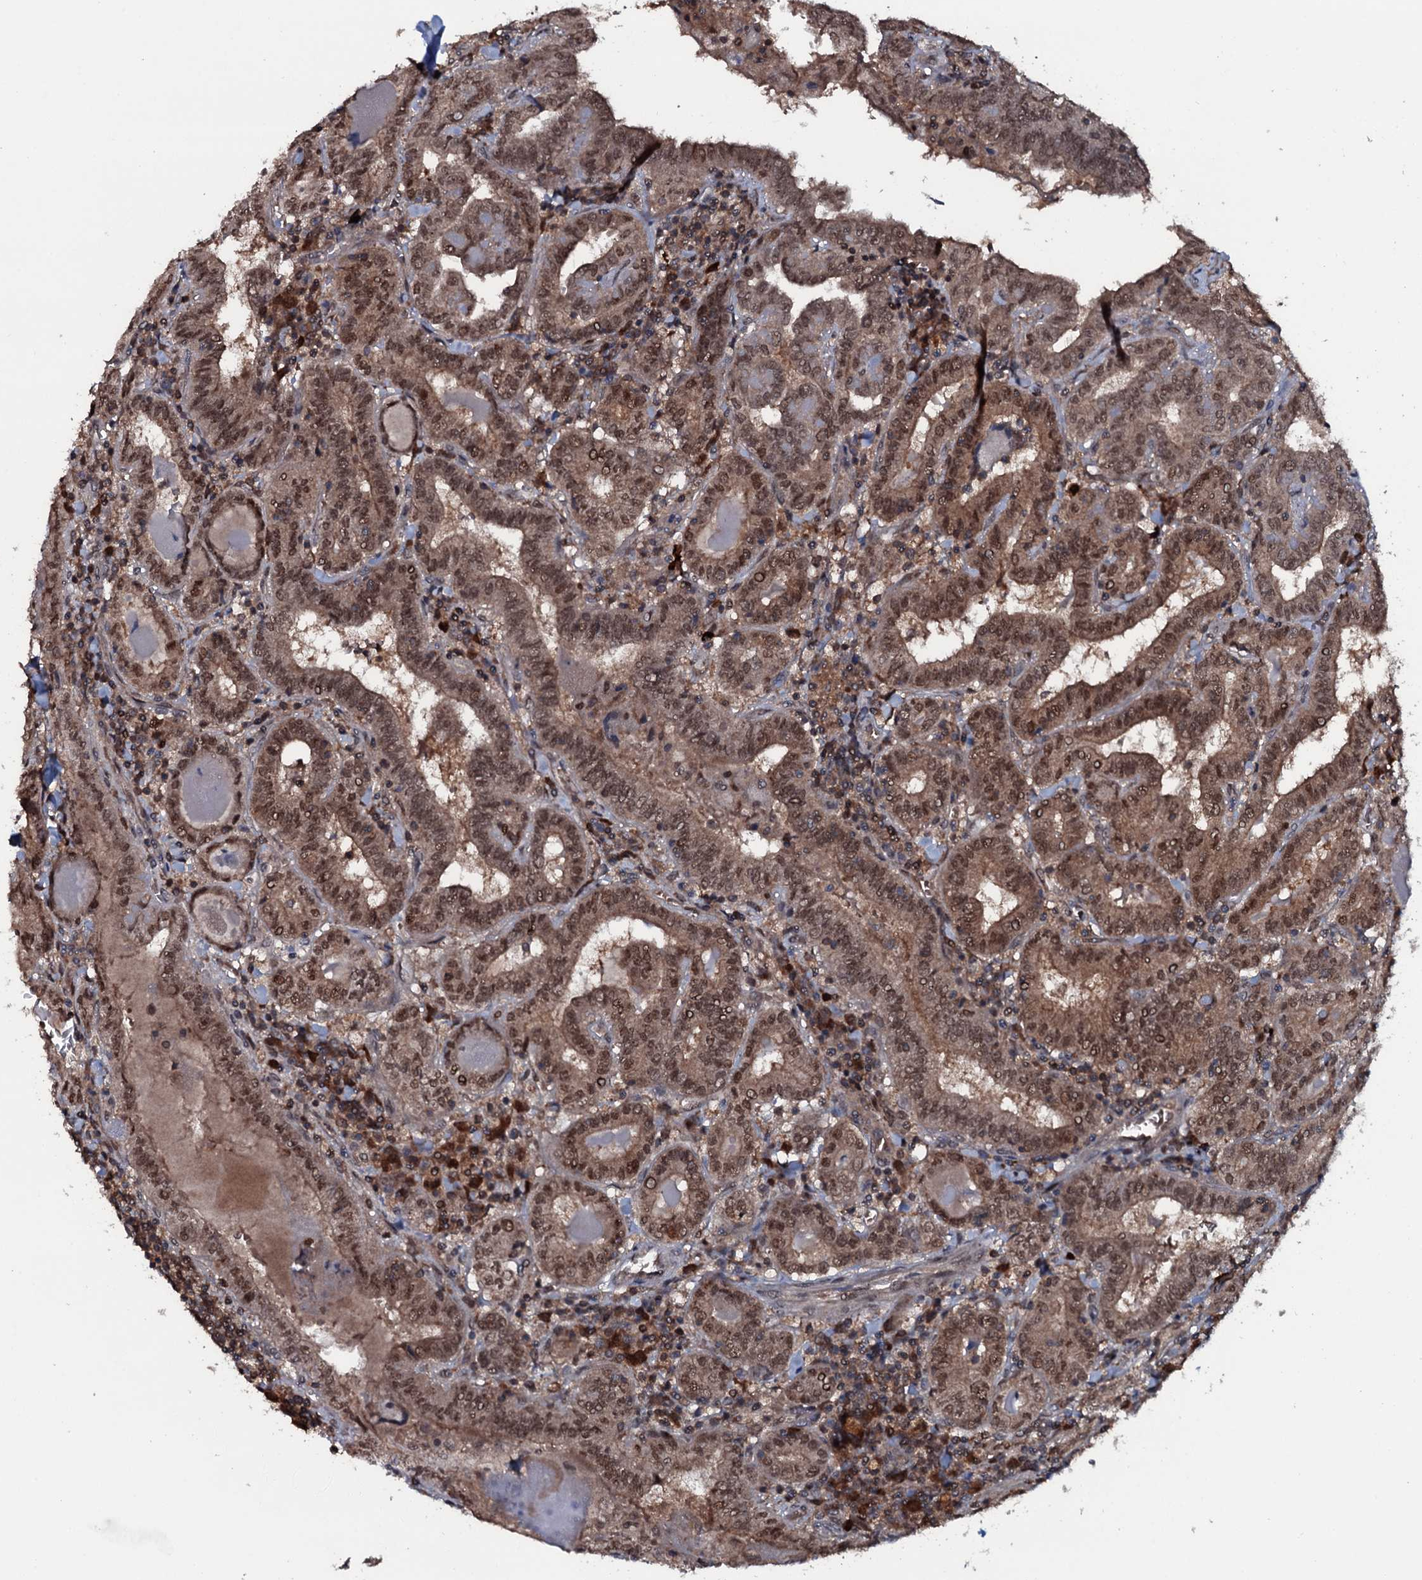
{"staining": {"intensity": "moderate", "quantity": ">75%", "location": "cytoplasmic/membranous,nuclear"}, "tissue": "thyroid cancer", "cell_type": "Tumor cells", "image_type": "cancer", "snomed": [{"axis": "morphology", "description": "Papillary adenocarcinoma, NOS"}, {"axis": "topography", "description": "Thyroid gland"}], "caption": "Protein expression analysis of human thyroid papillary adenocarcinoma reveals moderate cytoplasmic/membranous and nuclear staining in approximately >75% of tumor cells. Nuclei are stained in blue.", "gene": "HDDC3", "patient": {"sex": "female", "age": 72}}